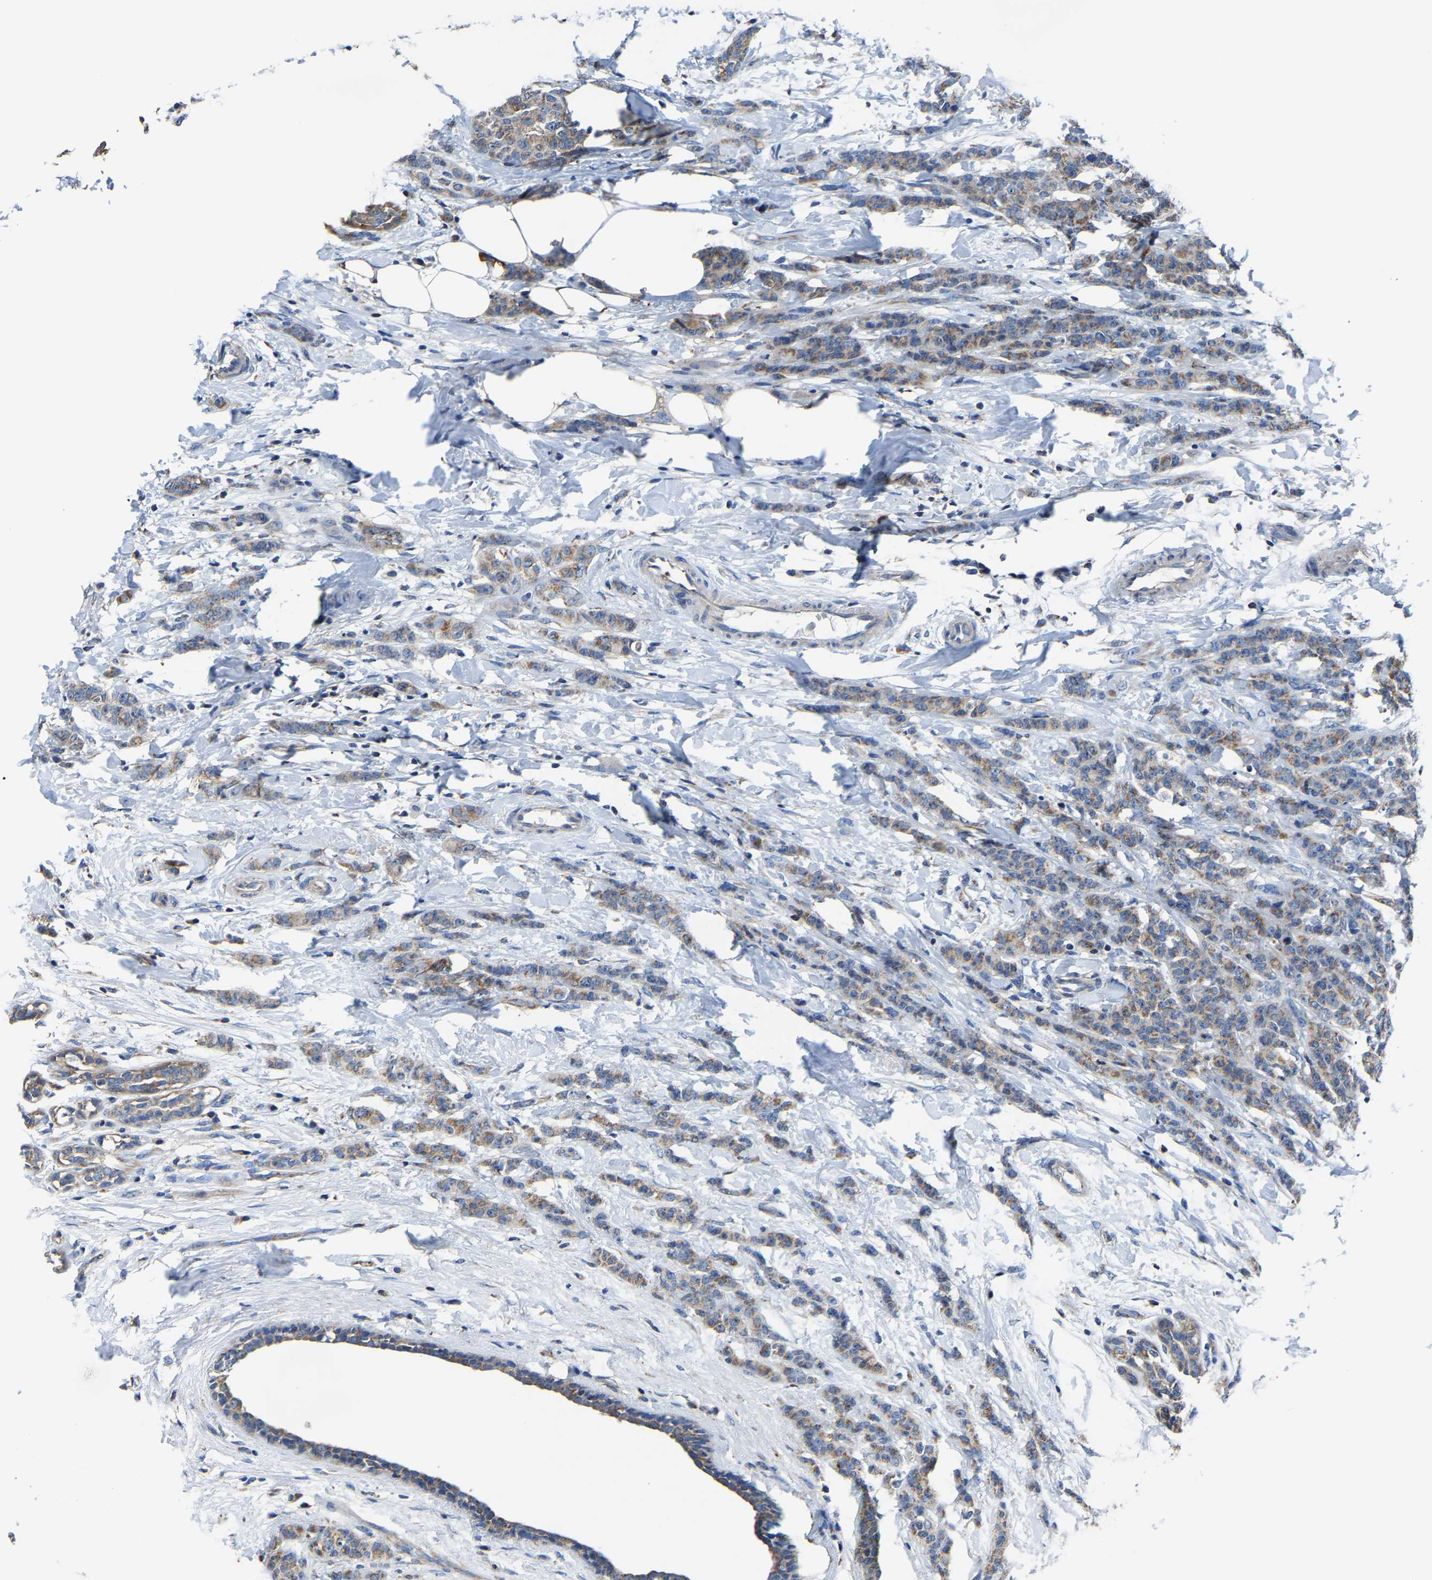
{"staining": {"intensity": "moderate", "quantity": ">75%", "location": "cytoplasmic/membranous"}, "tissue": "breast cancer", "cell_type": "Tumor cells", "image_type": "cancer", "snomed": [{"axis": "morphology", "description": "Normal tissue, NOS"}, {"axis": "morphology", "description": "Duct carcinoma"}, {"axis": "topography", "description": "Breast"}], "caption": "Human breast cancer stained with a protein marker displays moderate staining in tumor cells.", "gene": "AGK", "patient": {"sex": "female", "age": 40}}